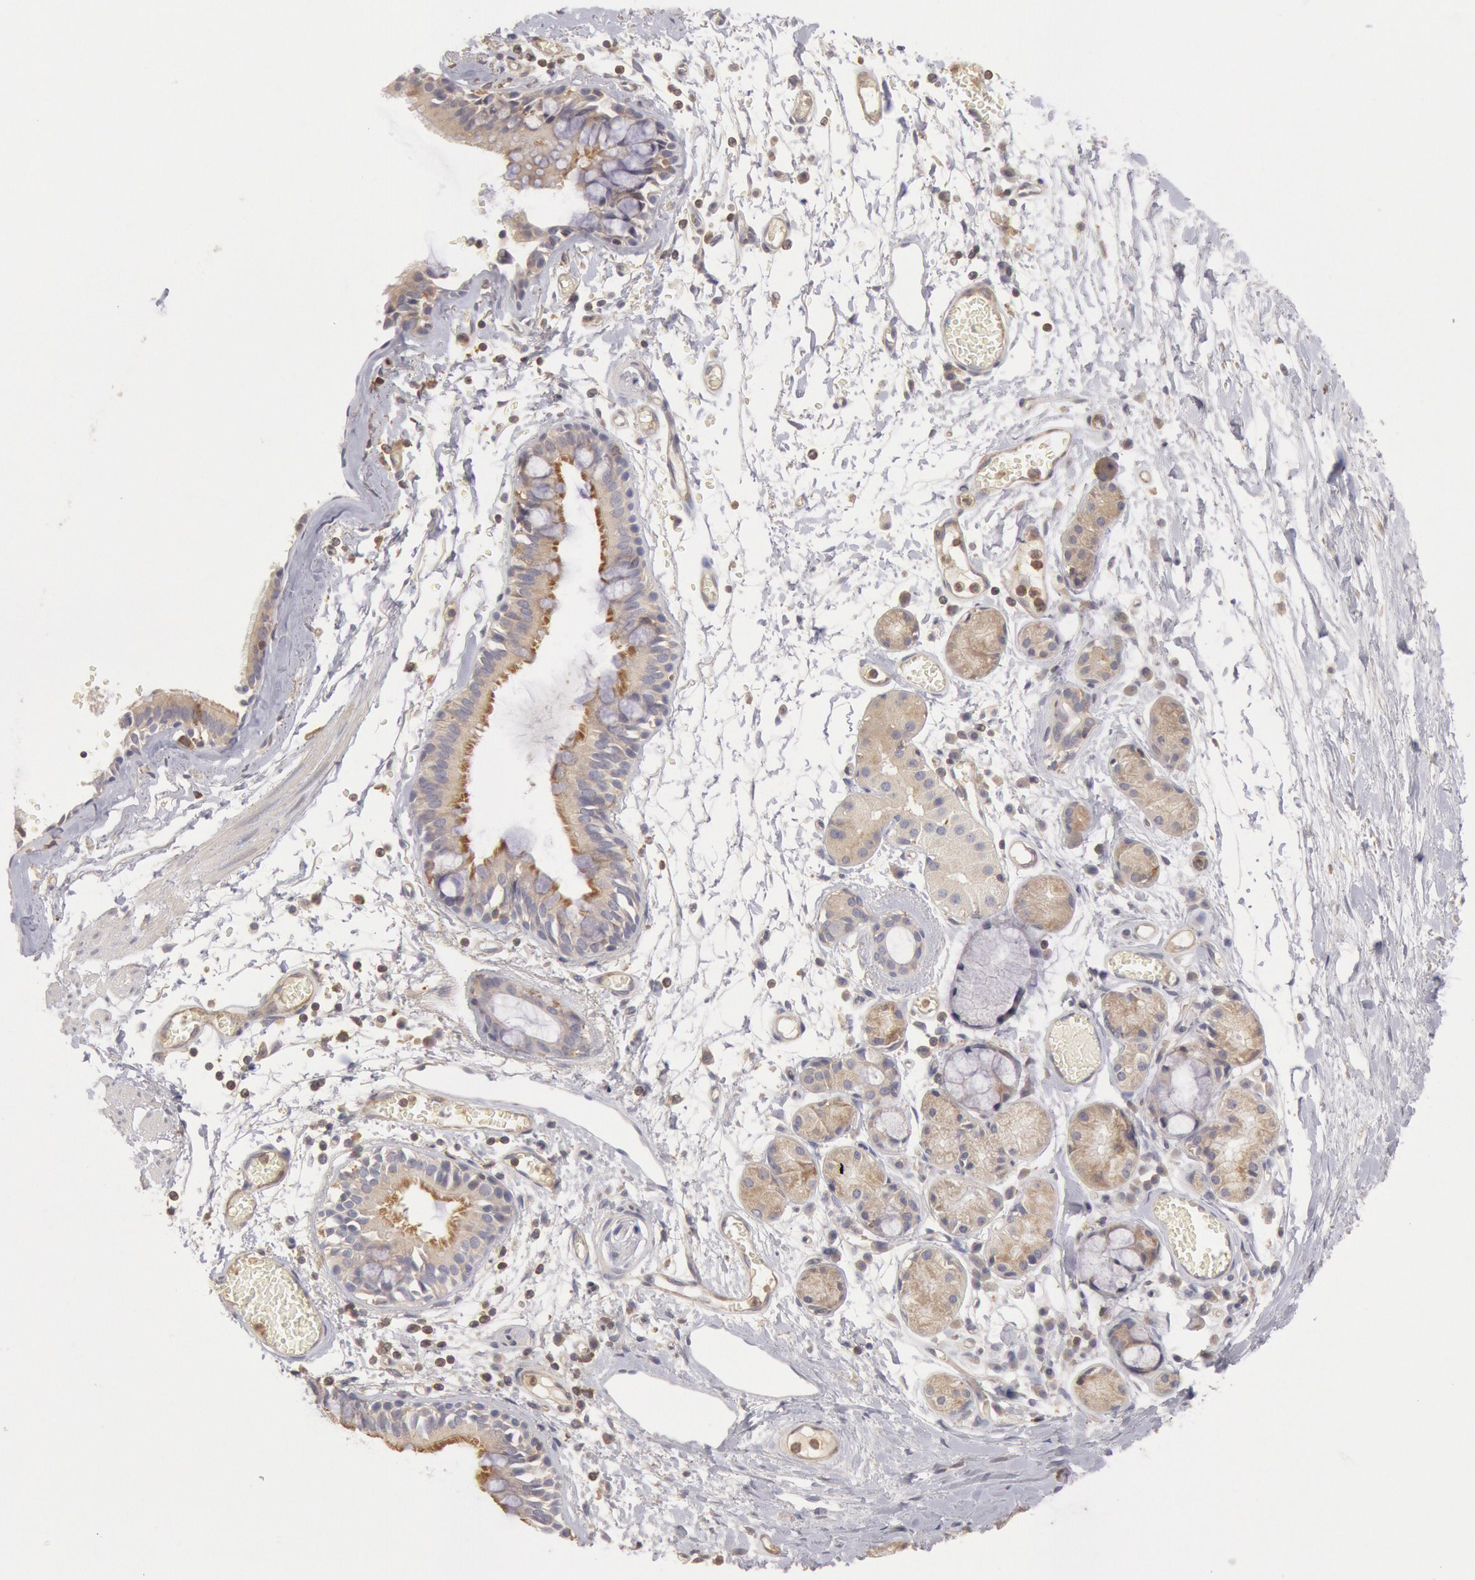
{"staining": {"intensity": "weak", "quantity": ">75%", "location": "cytoplasmic/membranous"}, "tissue": "bronchus", "cell_type": "Respiratory epithelial cells", "image_type": "normal", "snomed": [{"axis": "morphology", "description": "Normal tissue, NOS"}, {"axis": "topography", "description": "Bronchus"}, {"axis": "topography", "description": "Lung"}], "caption": "Human bronchus stained for a protein (brown) exhibits weak cytoplasmic/membranous positive positivity in approximately >75% of respiratory epithelial cells.", "gene": "PIK3R1", "patient": {"sex": "female", "age": 56}}